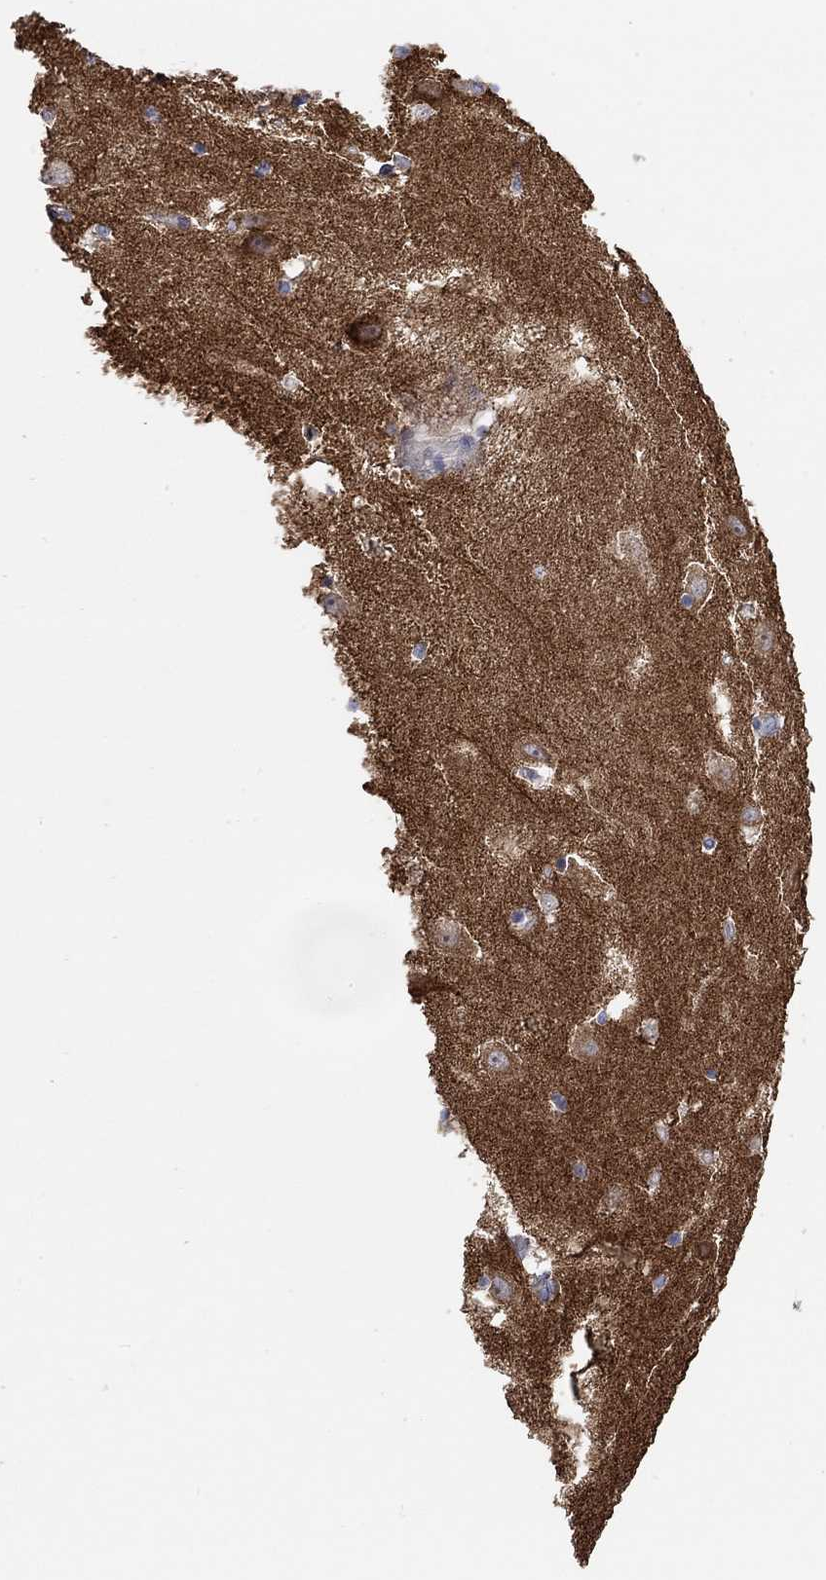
{"staining": {"intensity": "negative", "quantity": "none", "location": "none"}, "tissue": "hippocampus", "cell_type": "Glial cells", "image_type": "normal", "snomed": [{"axis": "morphology", "description": "Normal tissue, NOS"}, {"axis": "topography", "description": "Hippocampus"}], "caption": "The image exhibits no staining of glial cells in unremarkable hippocampus. Brightfield microscopy of immunohistochemistry (IHC) stained with DAB (3,3'-diaminobenzidine) (brown) and hematoxylin (blue), captured at high magnification.", "gene": "SYT16", "patient": {"sex": "male", "age": 49}}